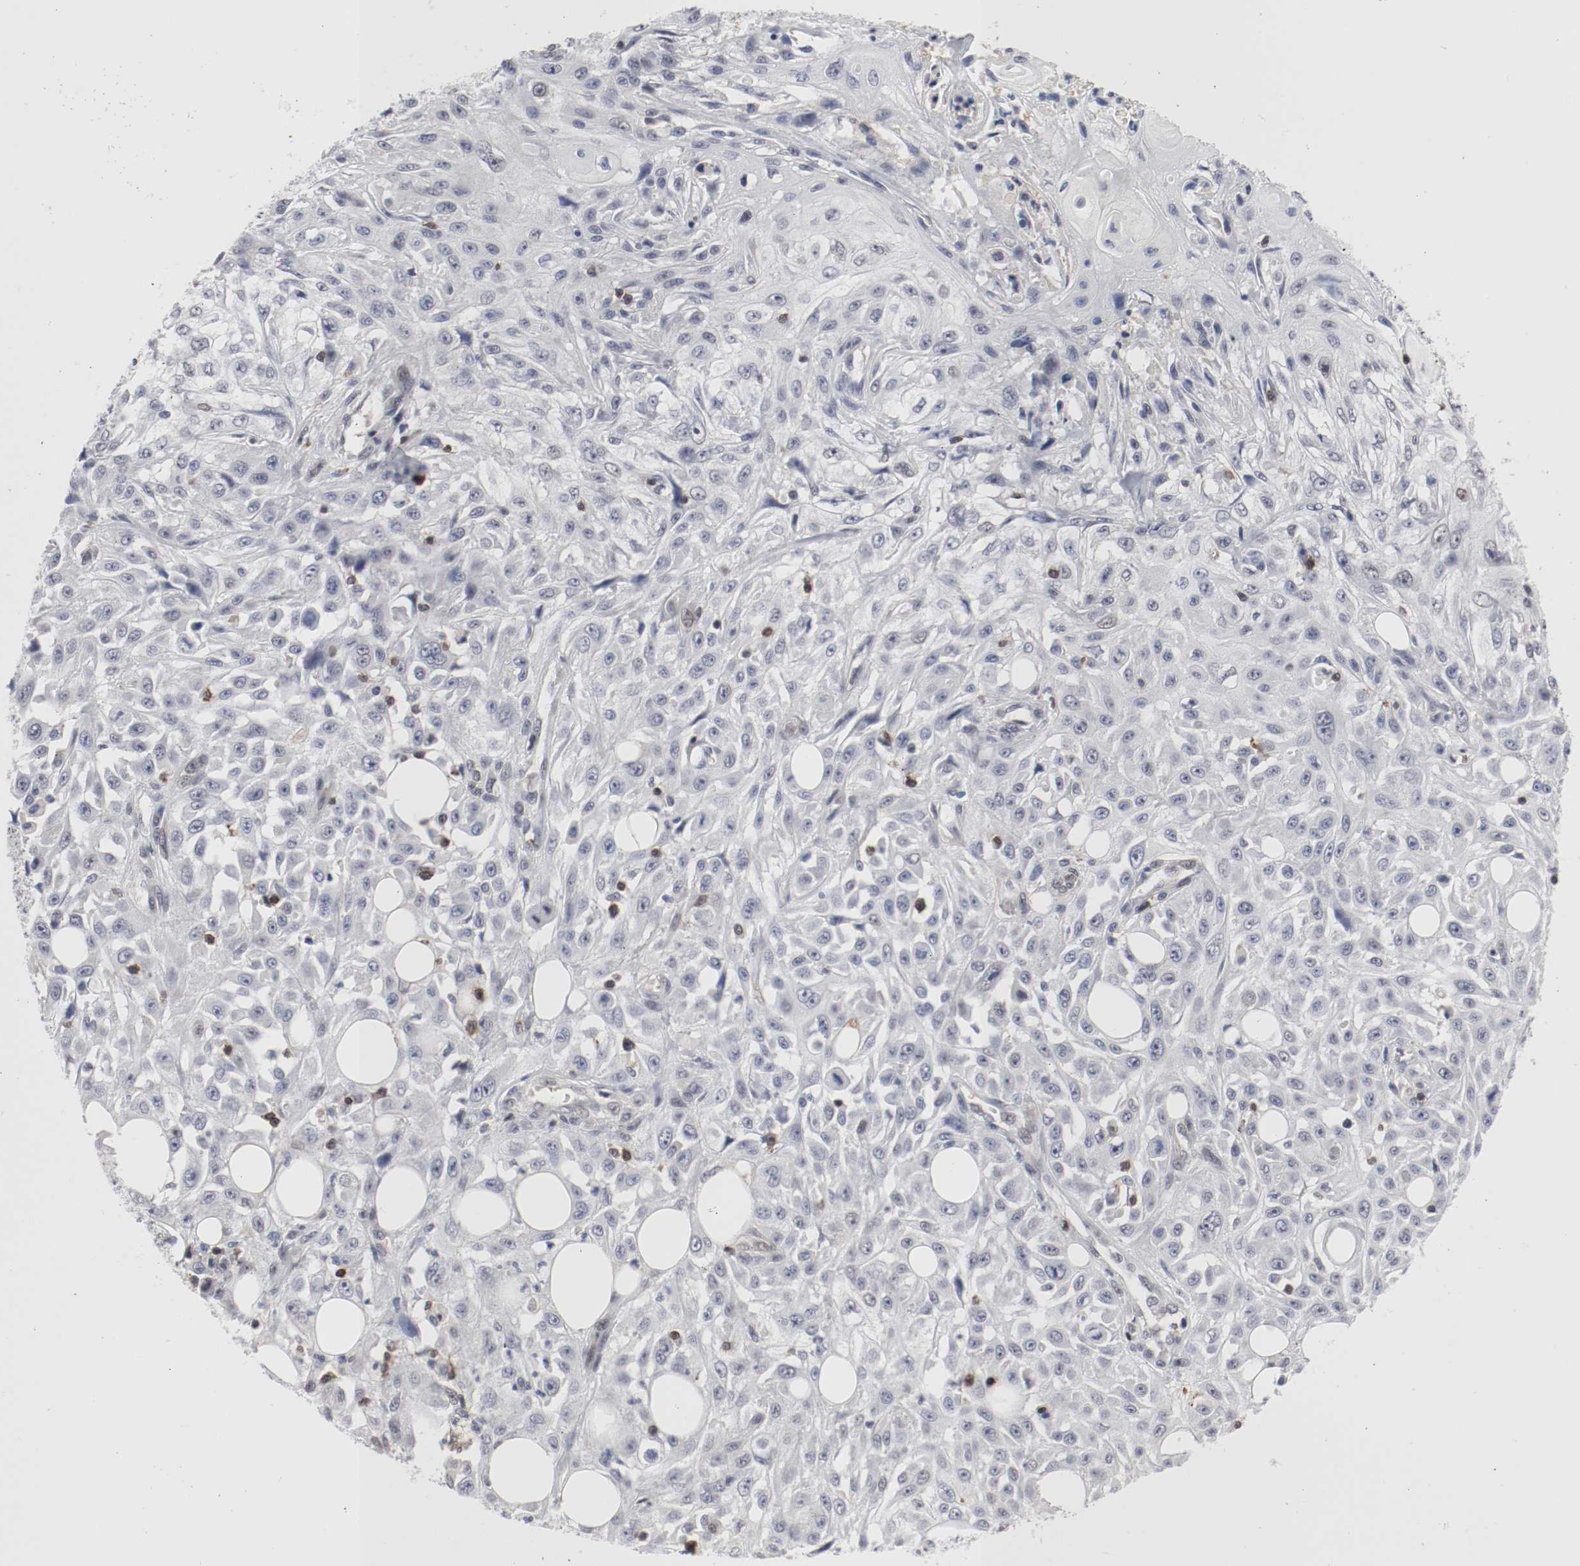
{"staining": {"intensity": "negative", "quantity": "none", "location": "none"}, "tissue": "skin cancer", "cell_type": "Tumor cells", "image_type": "cancer", "snomed": [{"axis": "morphology", "description": "Squamous cell carcinoma, NOS"}, {"axis": "topography", "description": "Skin"}], "caption": "DAB (3,3'-diaminobenzidine) immunohistochemical staining of squamous cell carcinoma (skin) displays no significant staining in tumor cells.", "gene": "JUND", "patient": {"sex": "male", "age": 75}}